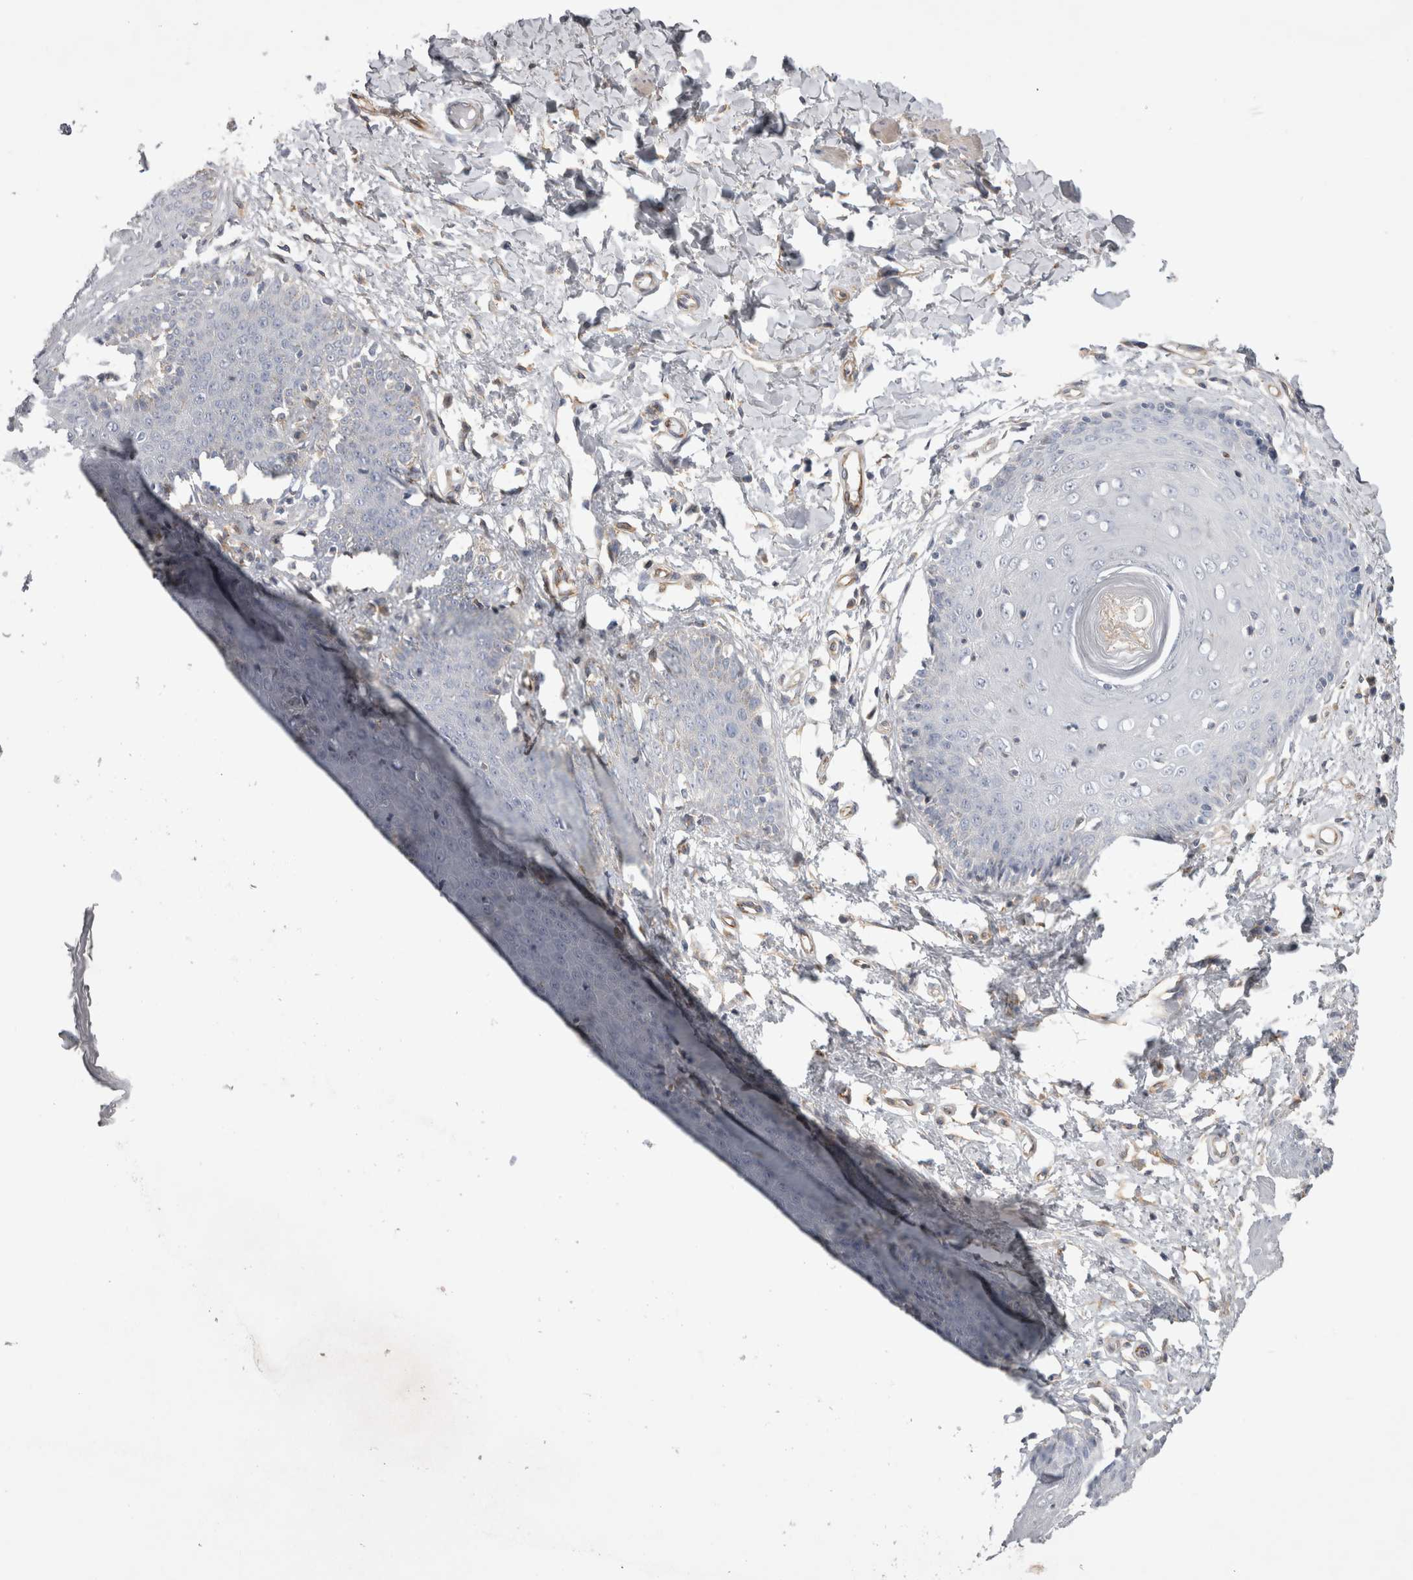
{"staining": {"intensity": "moderate", "quantity": "<25%", "location": "cytoplasmic/membranous"}, "tissue": "skin", "cell_type": "Epidermal cells", "image_type": "normal", "snomed": [{"axis": "morphology", "description": "Normal tissue, NOS"}, {"axis": "topography", "description": "Vulva"}], "caption": "Moderate cytoplasmic/membranous staining for a protein is present in about <25% of epidermal cells of benign skin using immunohistochemistry (IHC).", "gene": "STRADB", "patient": {"sex": "female", "age": 66}}